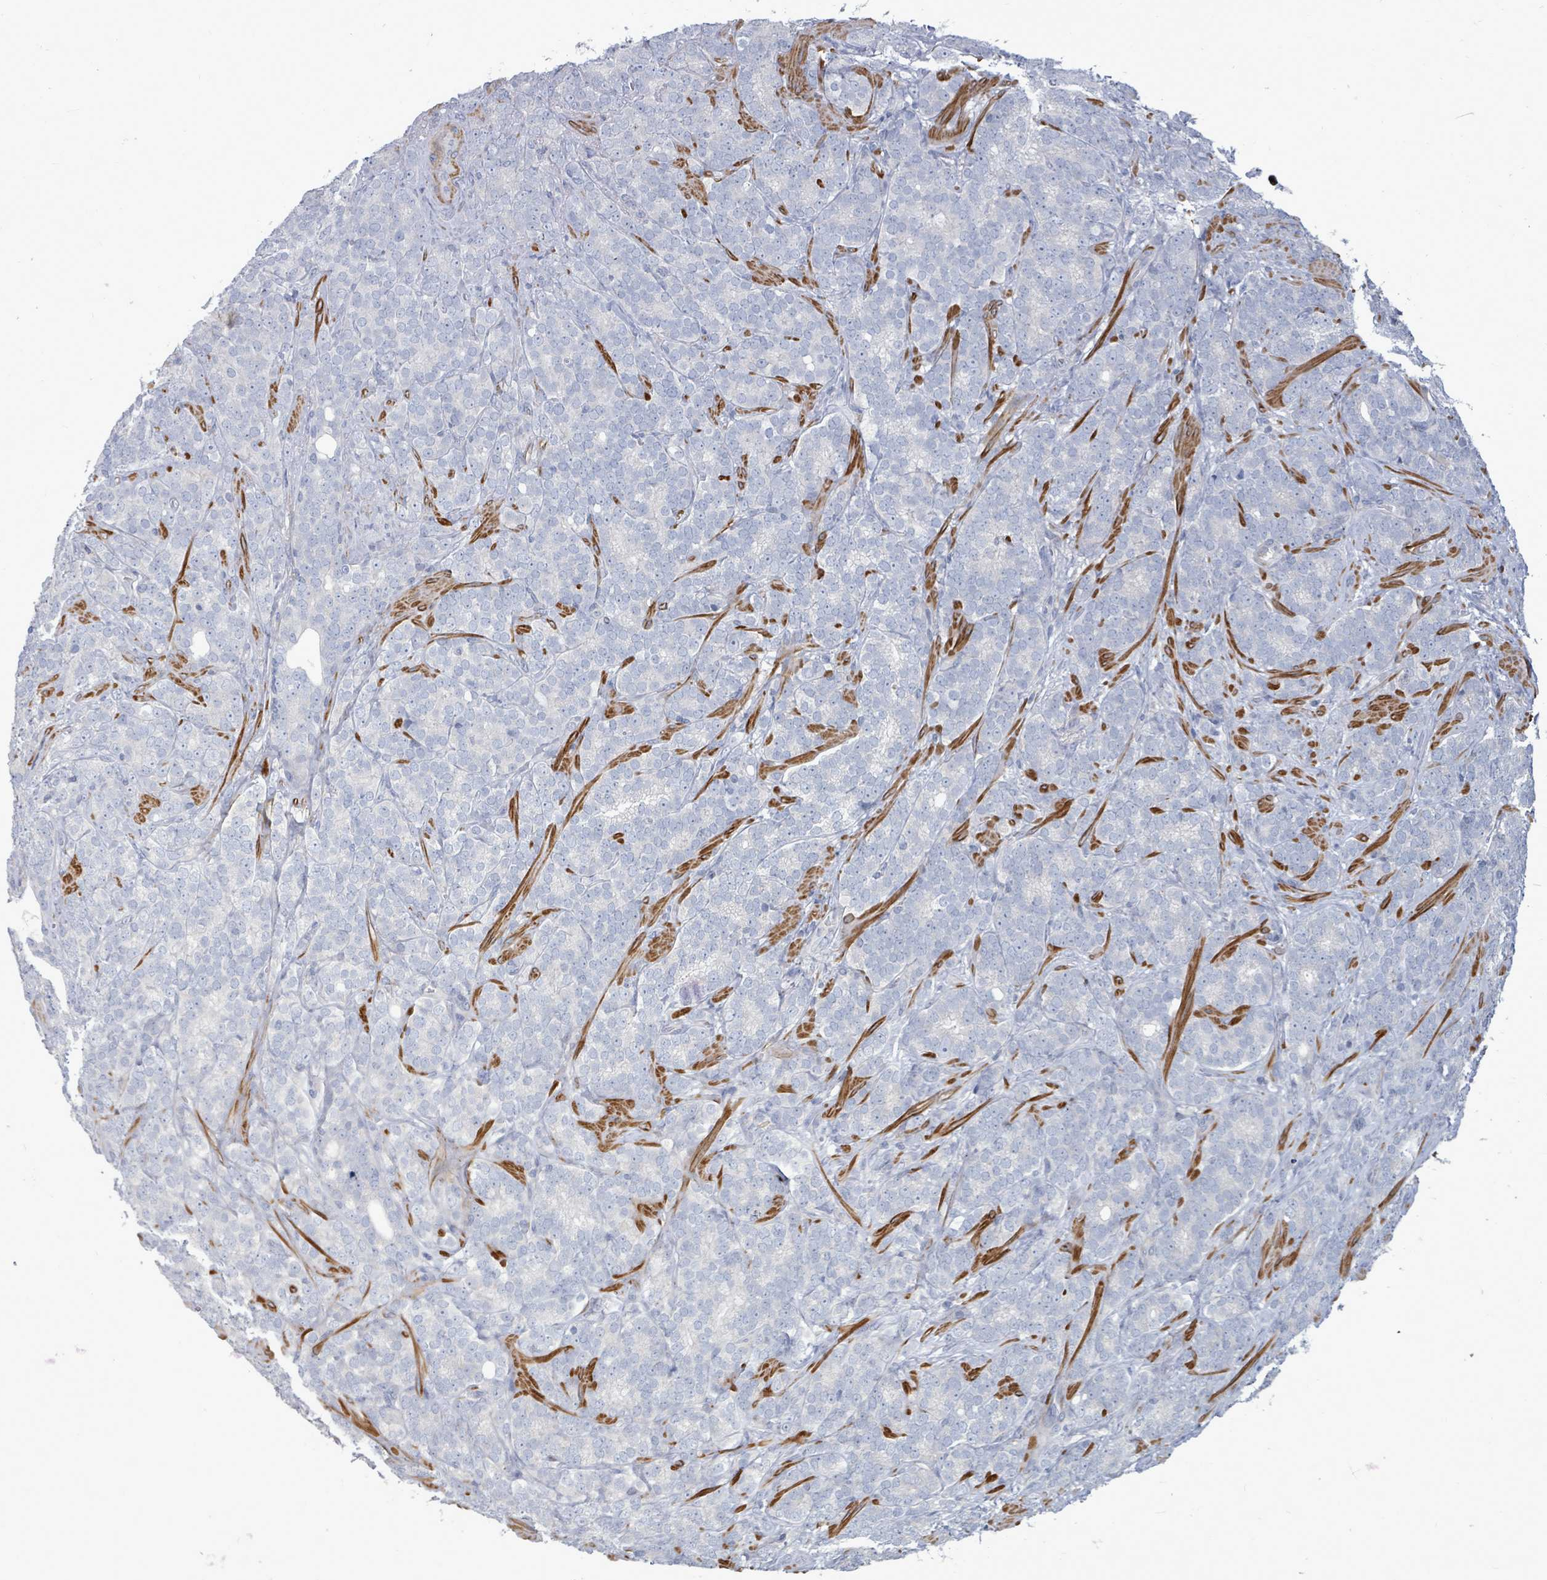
{"staining": {"intensity": "negative", "quantity": "none", "location": "none"}, "tissue": "prostate cancer", "cell_type": "Tumor cells", "image_type": "cancer", "snomed": [{"axis": "morphology", "description": "Adenocarcinoma, High grade"}, {"axis": "topography", "description": "Prostate"}], "caption": "Tumor cells are negative for protein expression in human prostate cancer. (Immunohistochemistry (ihc), brightfield microscopy, high magnification).", "gene": "ARGFX", "patient": {"sex": "male", "age": 64}}